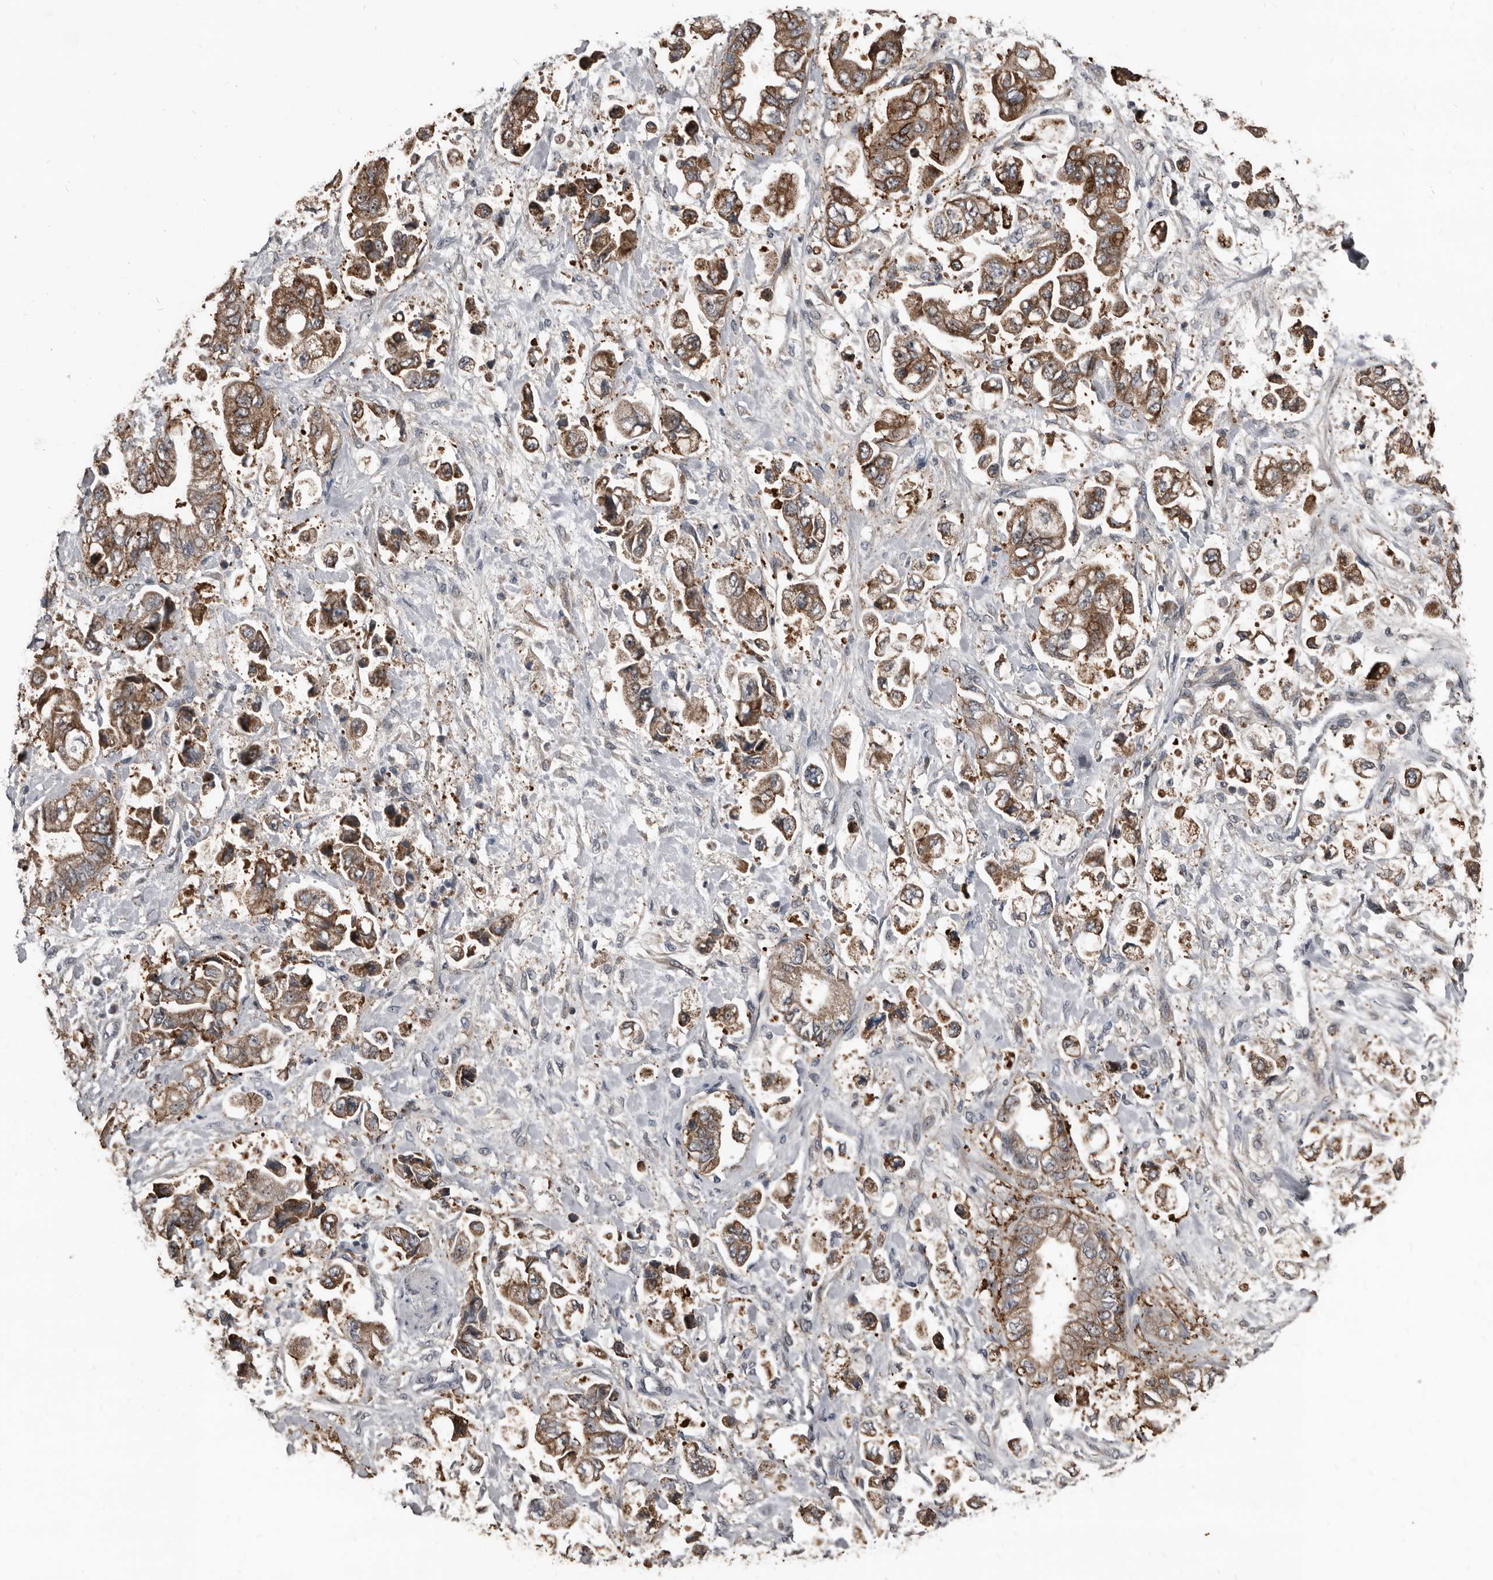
{"staining": {"intensity": "strong", "quantity": "25%-75%", "location": "cytoplasmic/membranous"}, "tissue": "stomach cancer", "cell_type": "Tumor cells", "image_type": "cancer", "snomed": [{"axis": "morphology", "description": "Normal tissue, NOS"}, {"axis": "morphology", "description": "Adenocarcinoma, NOS"}, {"axis": "topography", "description": "Stomach"}], "caption": "The immunohistochemical stain highlights strong cytoplasmic/membranous expression in tumor cells of adenocarcinoma (stomach) tissue. The staining is performed using DAB brown chromogen to label protein expression. The nuclei are counter-stained blue using hematoxylin.", "gene": "DHPS", "patient": {"sex": "male", "age": 62}}